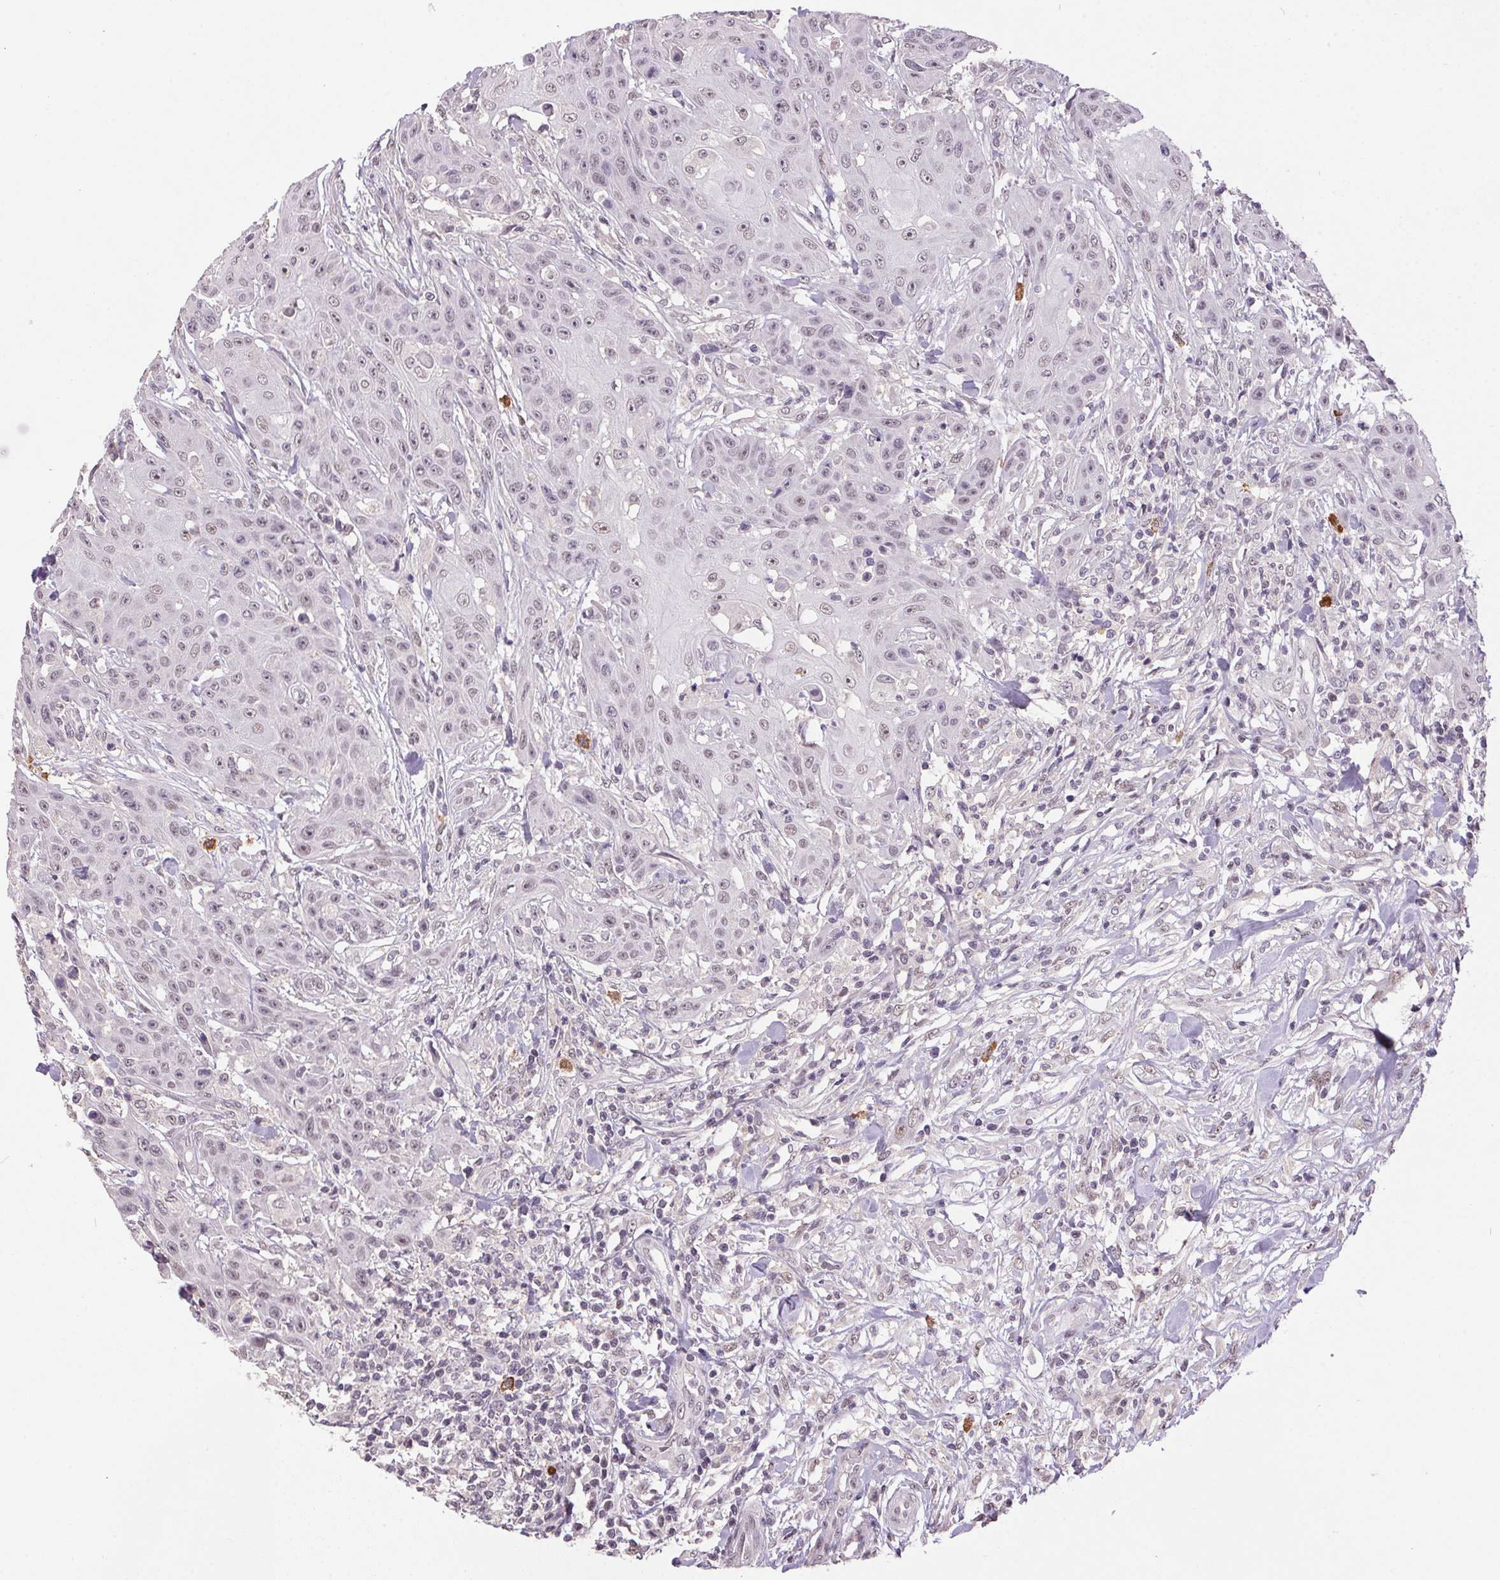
{"staining": {"intensity": "weak", "quantity": "25%-75%", "location": "nuclear"}, "tissue": "head and neck cancer", "cell_type": "Tumor cells", "image_type": "cancer", "snomed": [{"axis": "morphology", "description": "Squamous cell carcinoma, NOS"}, {"axis": "topography", "description": "Oral tissue"}, {"axis": "topography", "description": "Head-Neck"}], "caption": "Protein expression analysis of human head and neck cancer (squamous cell carcinoma) reveals weak nuclear expression in approximately 25%-75% of tumor cells. (DAB (3,3'-diaminobenzidine) IHC with brightfield microscopy, high magnification).", "gene": "ZBTB4", "patient": {"sex": "female", "age": 55}}